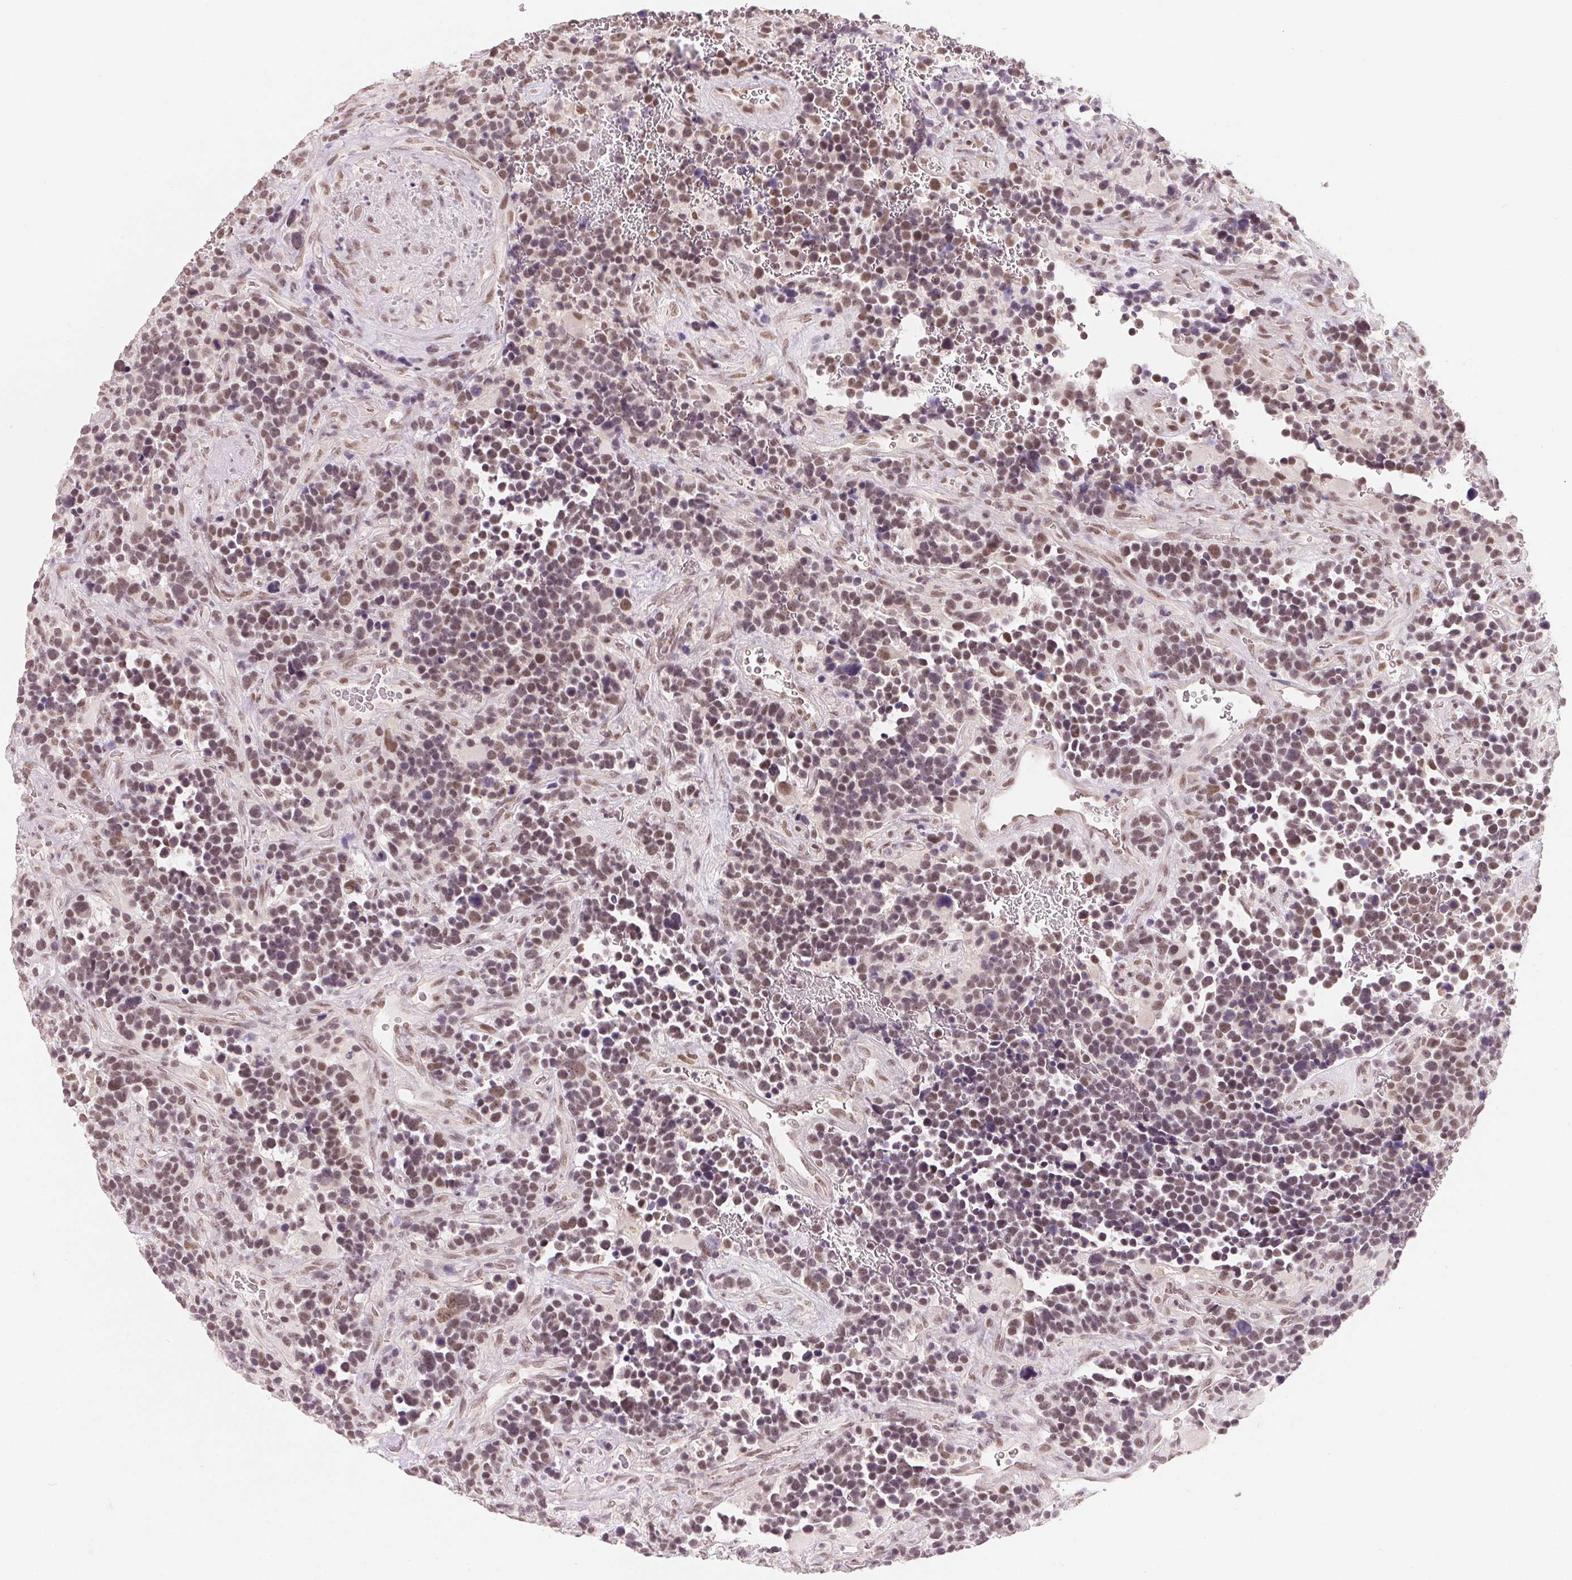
{"staining": {"intensity": "weak", "quantity": ">75%", "location": "nuclear"}, "tissue": "glioma", "cell_type": "Tumor cells", "image_type": "cancer", "snomed": [{"axis": "morphology", "description": "Glioma, malignant, High grade"}, {"axis": "topography", "description": "Brain"}], "caption": "The photomicrograph demonstrates staining of glioma, revealing weak nuclear protein expression (brown color) within tumor cells.", "gene": "NXF3", "patient": {"sex": "male", "age": 33}}